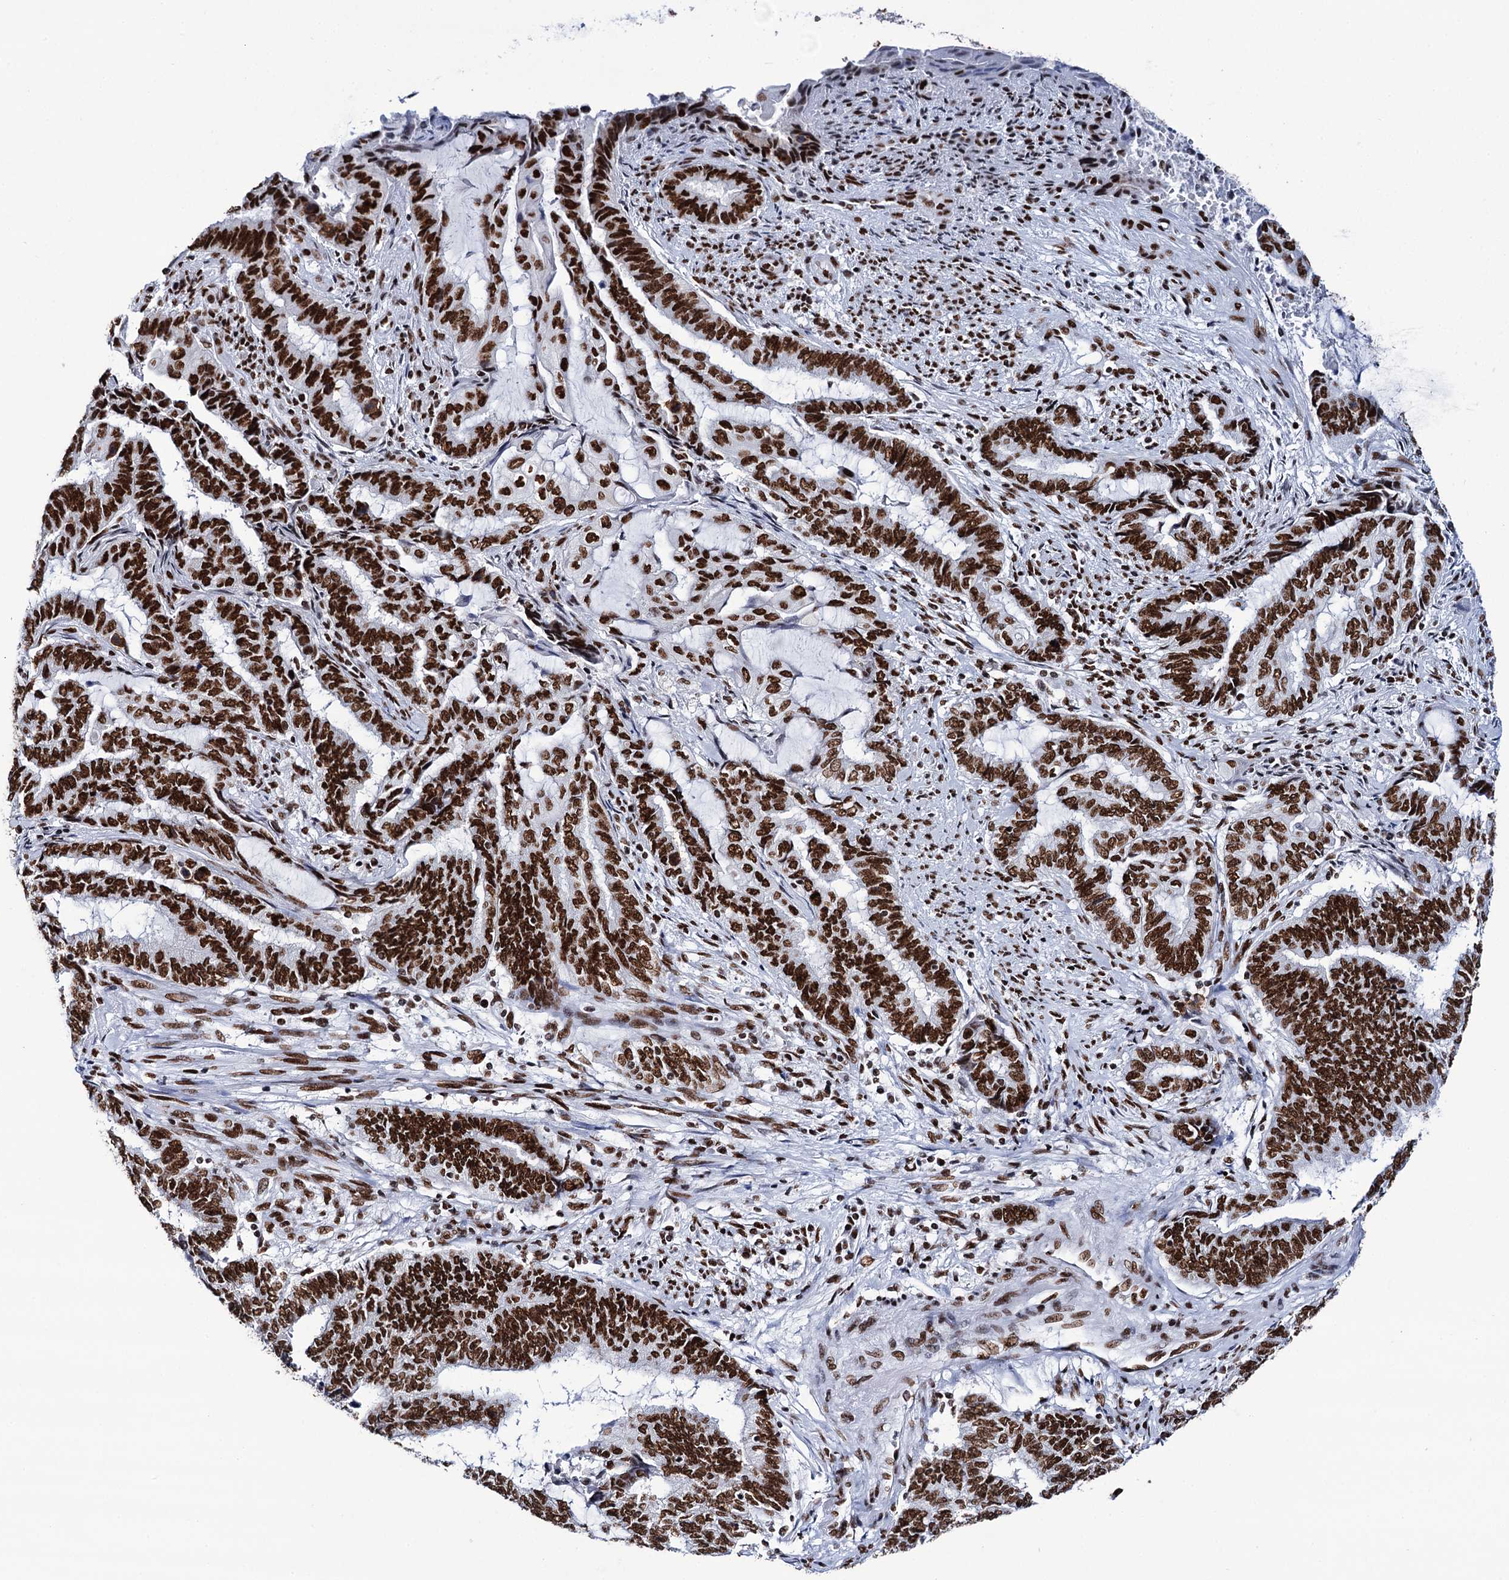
{"staining": {"intensity": "strong", "quantity": ">75%", "location": "nuclear"}, "tissue": "endometrial cancer", "cell_type": "Tumor cells", "image_type": "cancer", "snomed": [{"axis": "morphology", "description": "Adenocarcinoma, NOS"}, {"axis": "topography", "description": "Uterus"}, {"axis": "topography", "description": "Endometrium"}], "caption": "Tumor cells reveal high levels of strong nuclear positivity in about >75% of cells in human adenocarcinoma (endometrial).", "gene": "MATR3", "patient": {"sex": "female", "age": 70}}